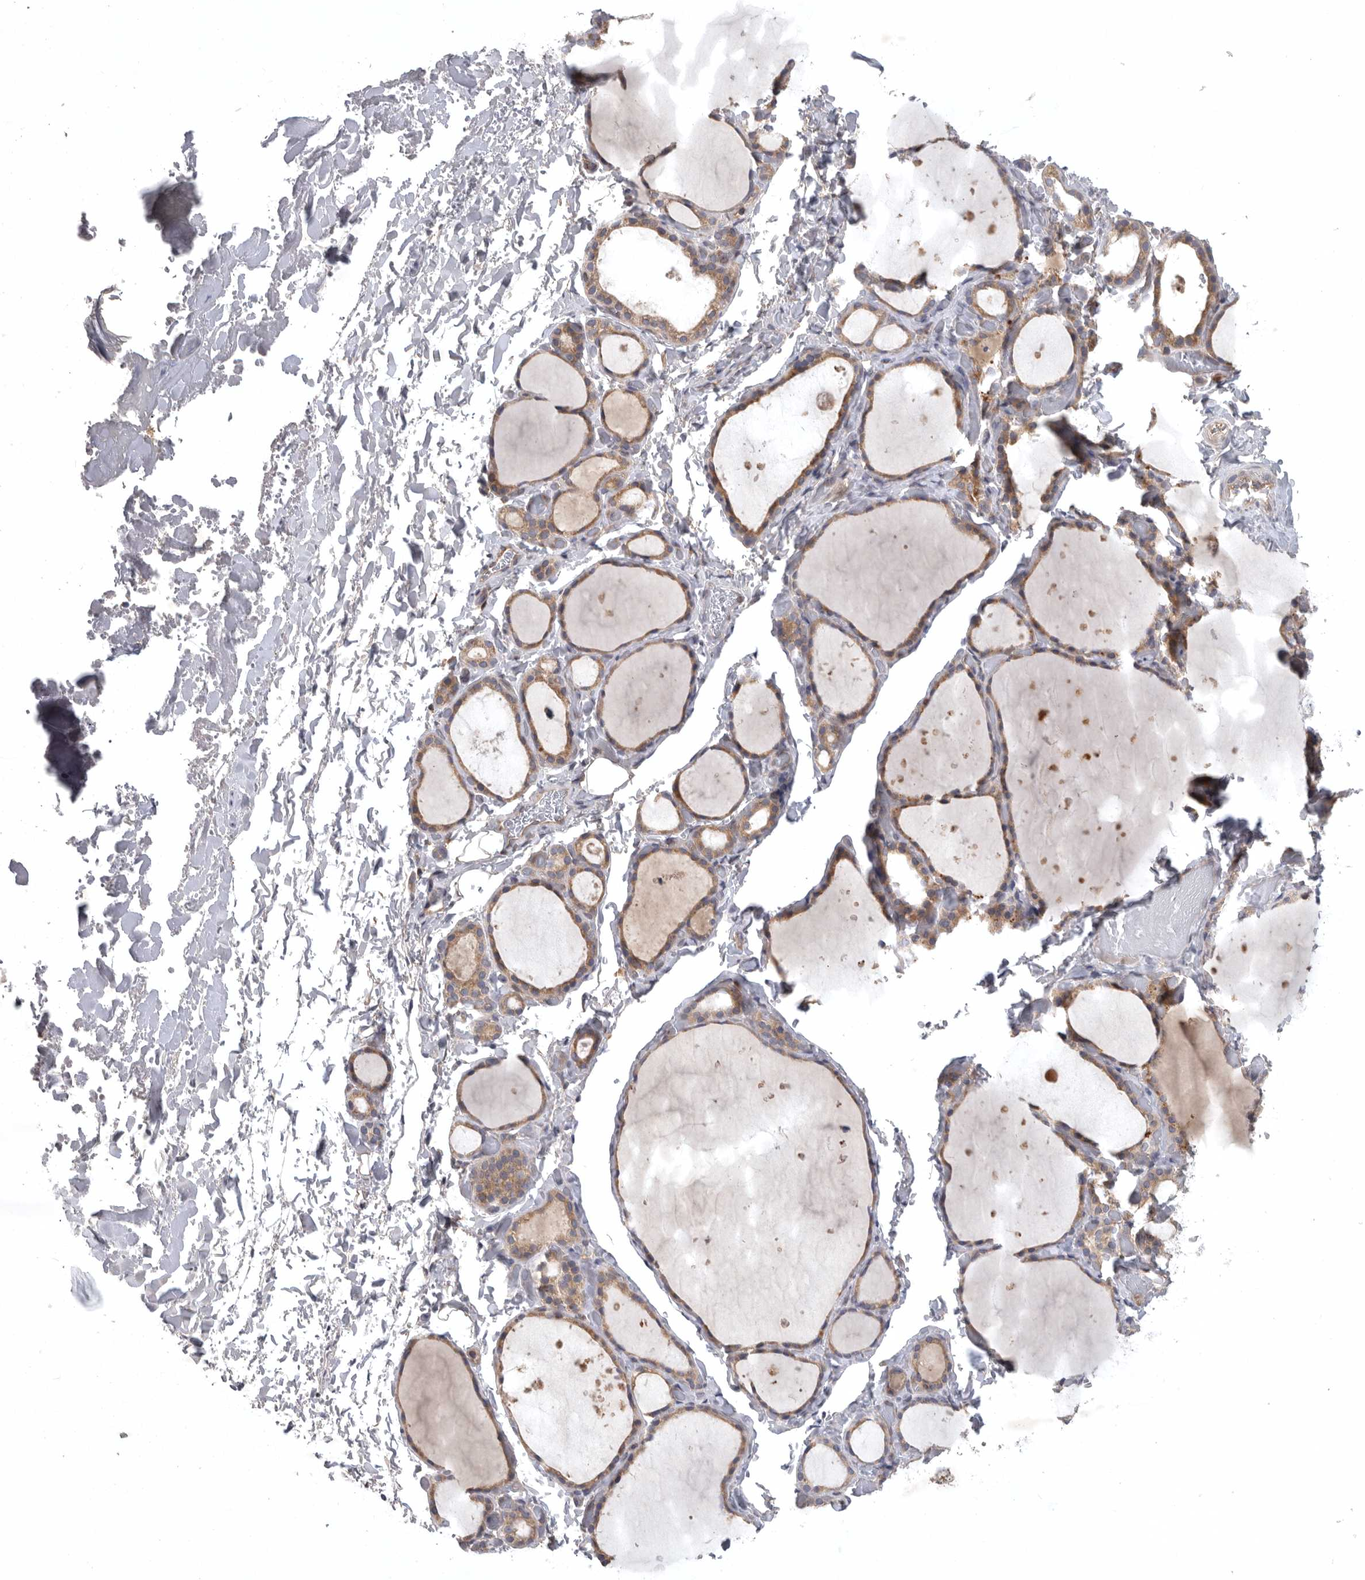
{"staining": {"intensity": "moderate", "quantity": ">75%", "location": "cytoplasmic/membranous"}, "tissue": "thyroid gland", "cell_type": "Glandular cells", "image_type": "normal", "snomed": [{"axis": "morphology", "description": "Normal tissue, NOS"}, {"axis": "topography", "description": "Thyroid gland"}], "caption": "Immunohistochemical staining of unremarkable human thyroid gland shows moderate cytoplasmic/membranous protein positivity in about >75% of glandular cells.", "gene": "C1orf109", "patient": {"sex": "female", "age": 44}}